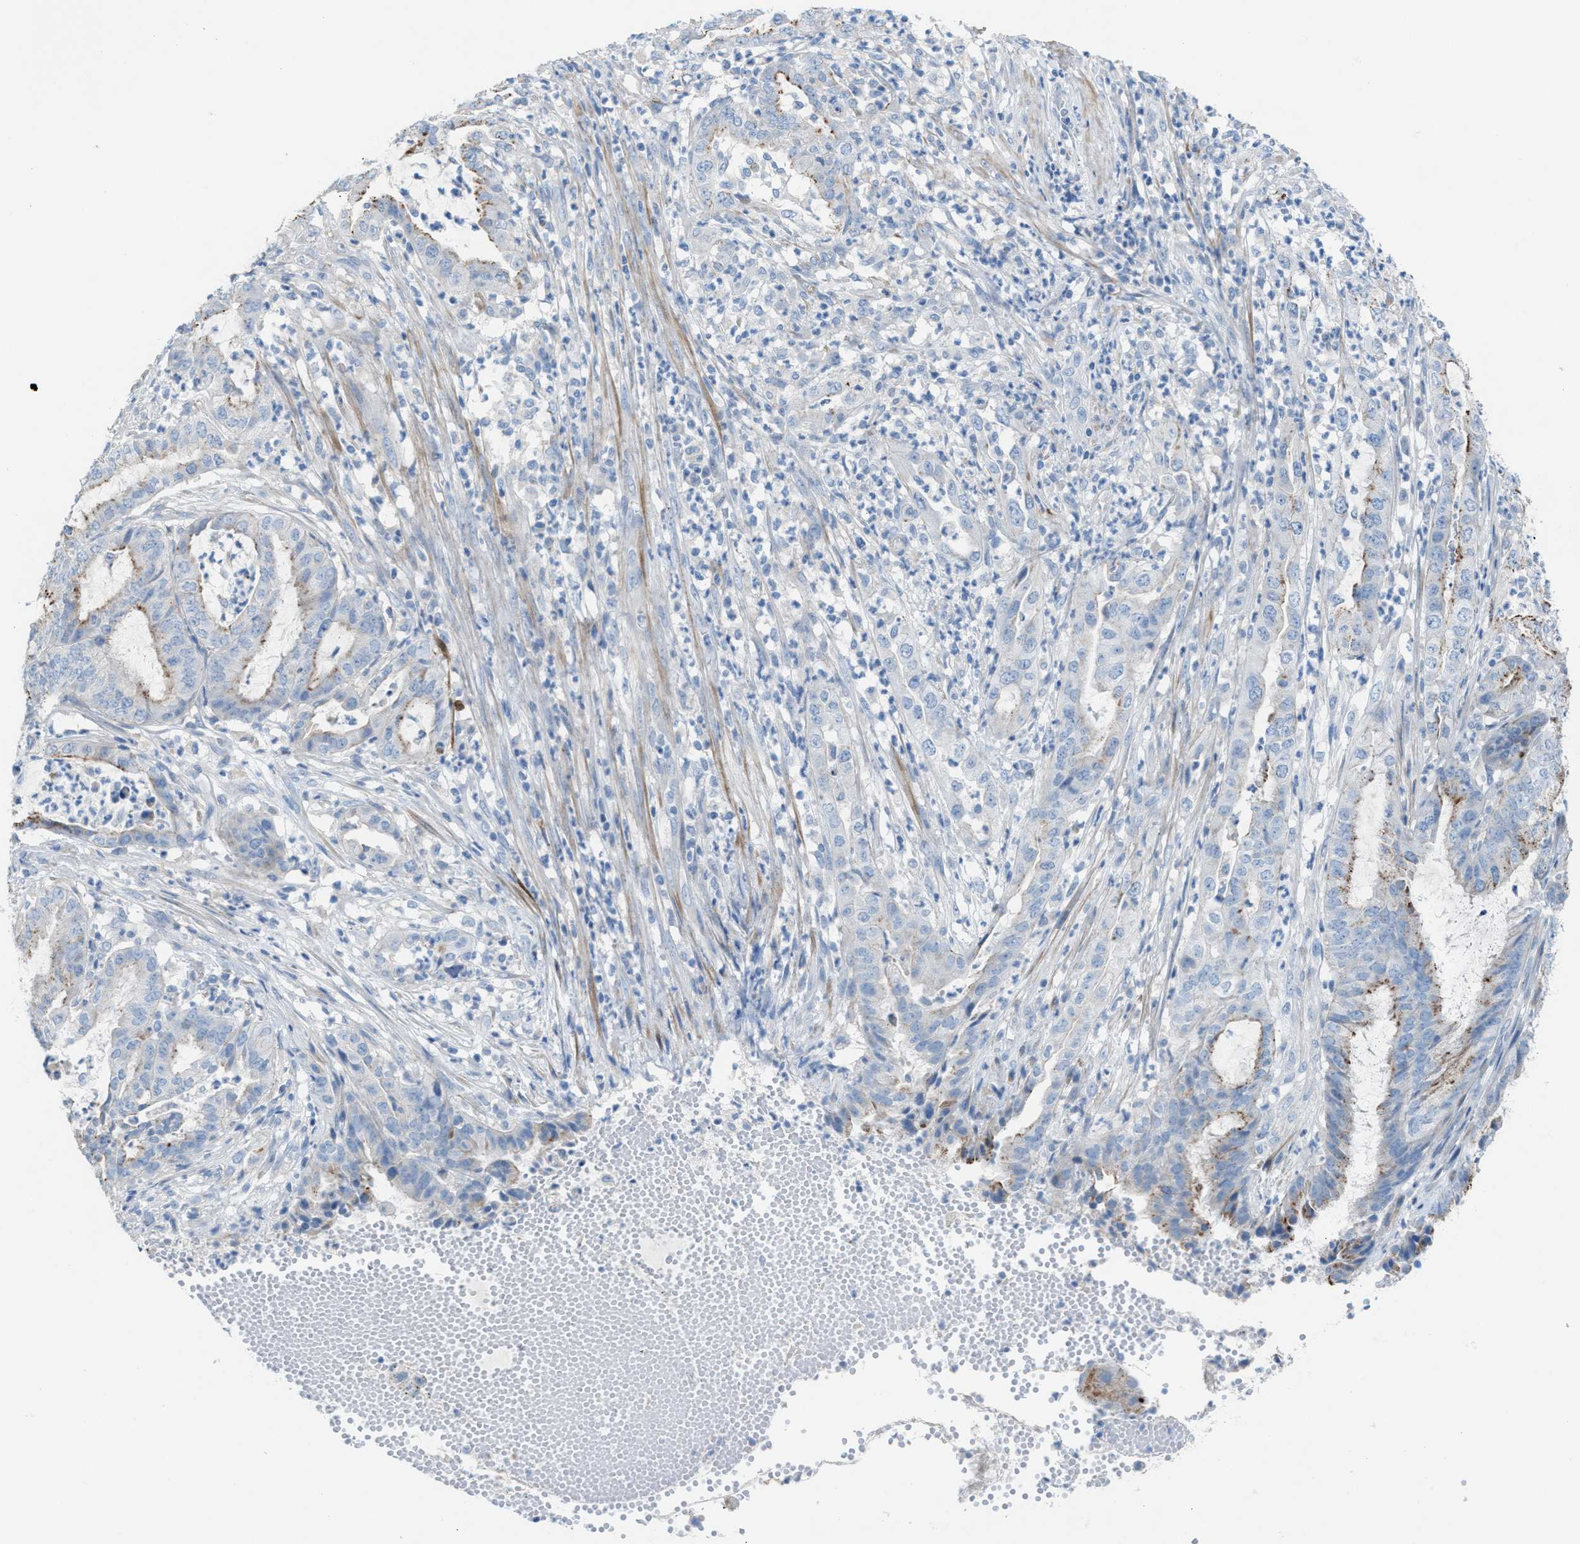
{"staining": {"intensity": "moderate", "quantity": "<25%", "location": "cytoplasmic/membranous"}, "tissue": "endometrial cancer", "cell_type": "Tumor cells", "image_type": "cancer", "snomed": [{"axis": "morphology", "description": "Adenocarcinoma, NOS"}, {"axis": "topography", "description": "Endometrium"}], "caption": "Tumor cells reveal low levels of moderate cytoplasmic/membranous positivity in approximately <25% of cells in endometrial cancer (adenocarcinoma).", "gene": "ASPA", "patient": {"sex": "female", "age": 51}}